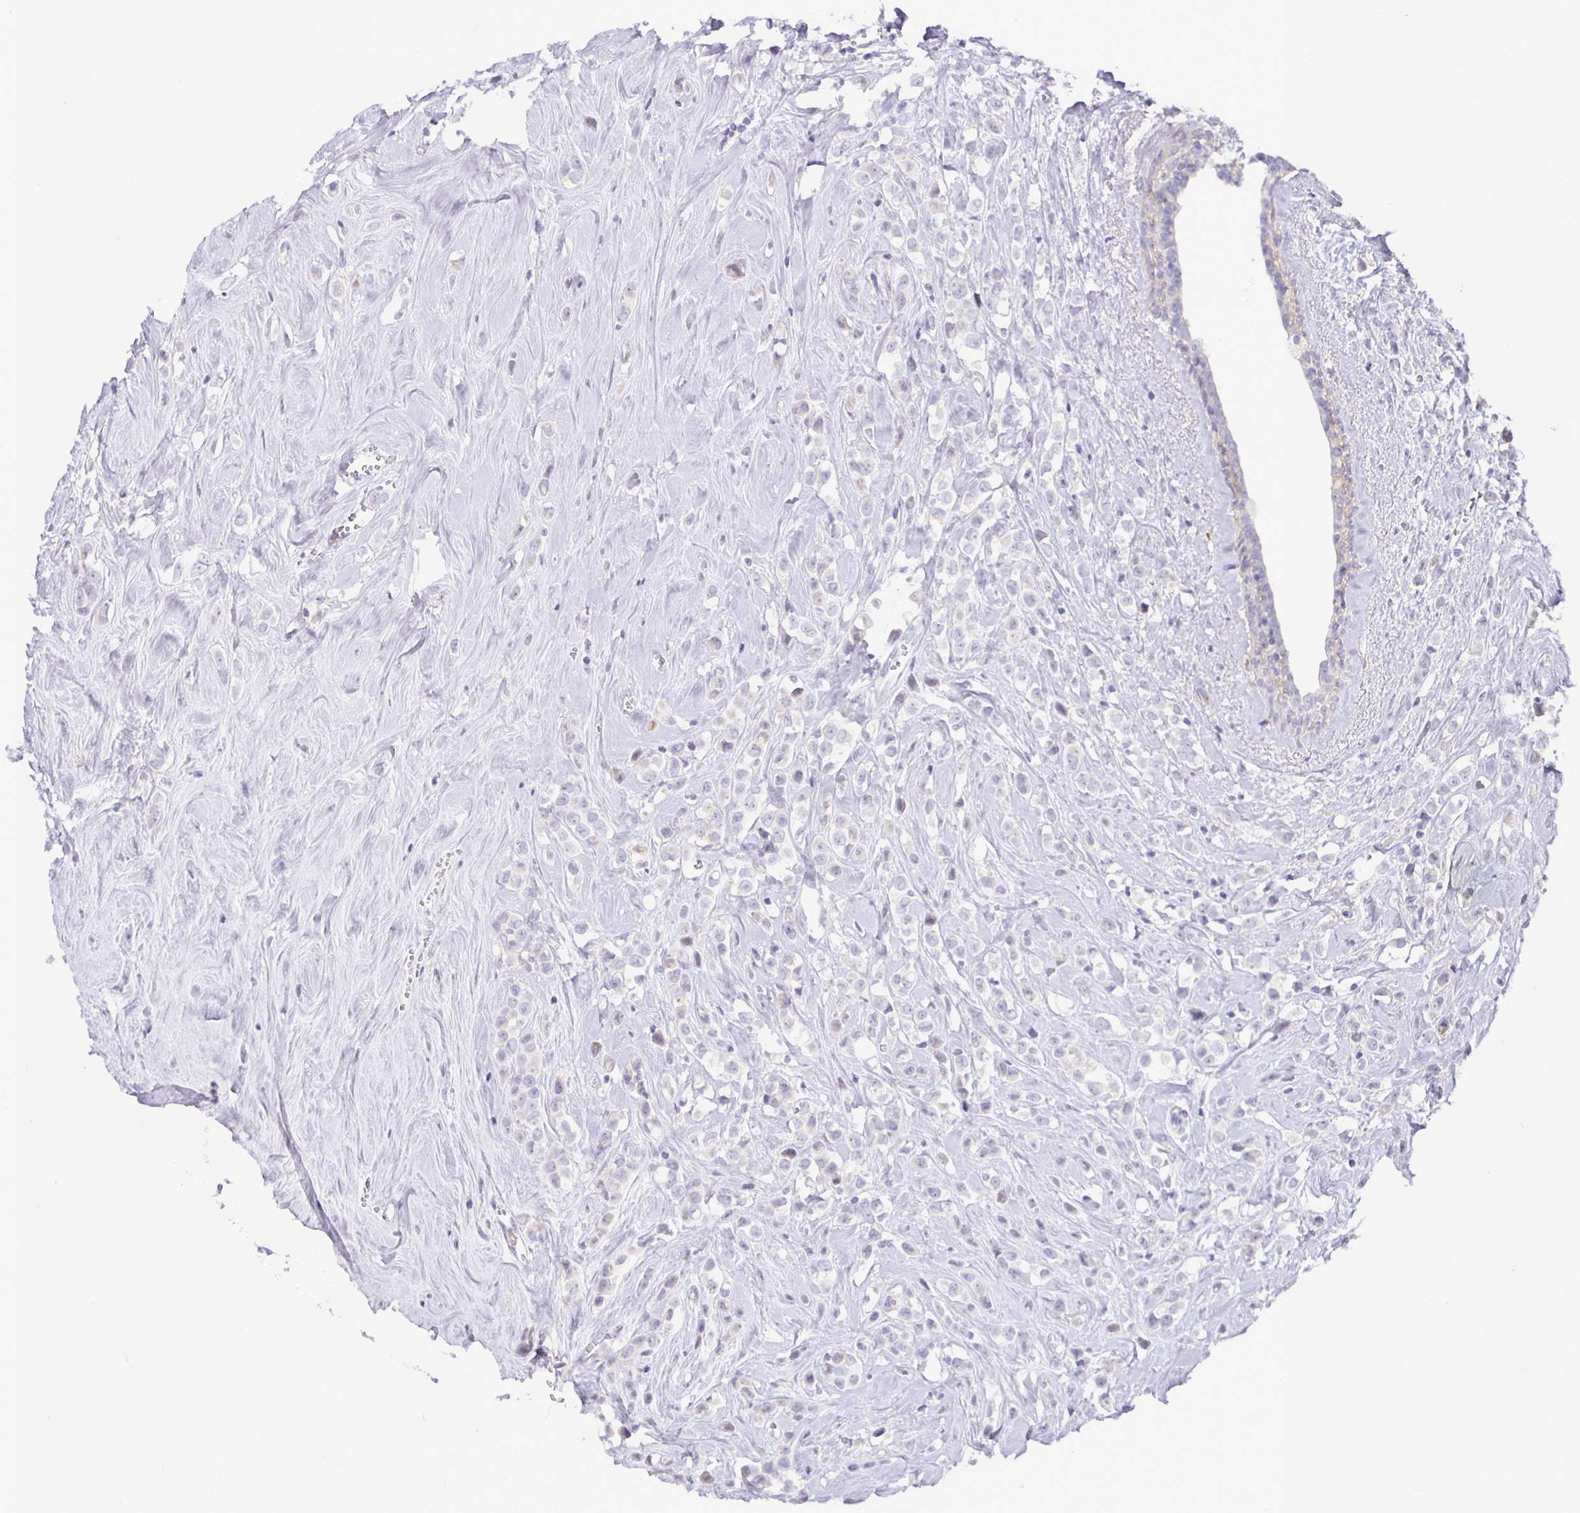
{"staining": {"intensity": "negative", "quantity": "none", "location": "none"}, "tissue": "breast cancer", "cell_type": "Tumor cells", "image_type": "cancer", "snomed": [{"axis": "morphology", "description": "Duct carcinoma"}, {"axis": "topography", "description": "Breast"}], "caption": "DAB (3,3'-diaminobenzidine) immunohistochemical staining of breast cancer (infiltrating ductal carcinoma) displays no significant expression in tumor cells. (Stains: DAB immunohistochemistry with hematoxylin counter stain, Microscopy: brightfield microscopy at high magnification).", "gene": "SIRPA", "patient": {"sex": "female", "age": 80}}